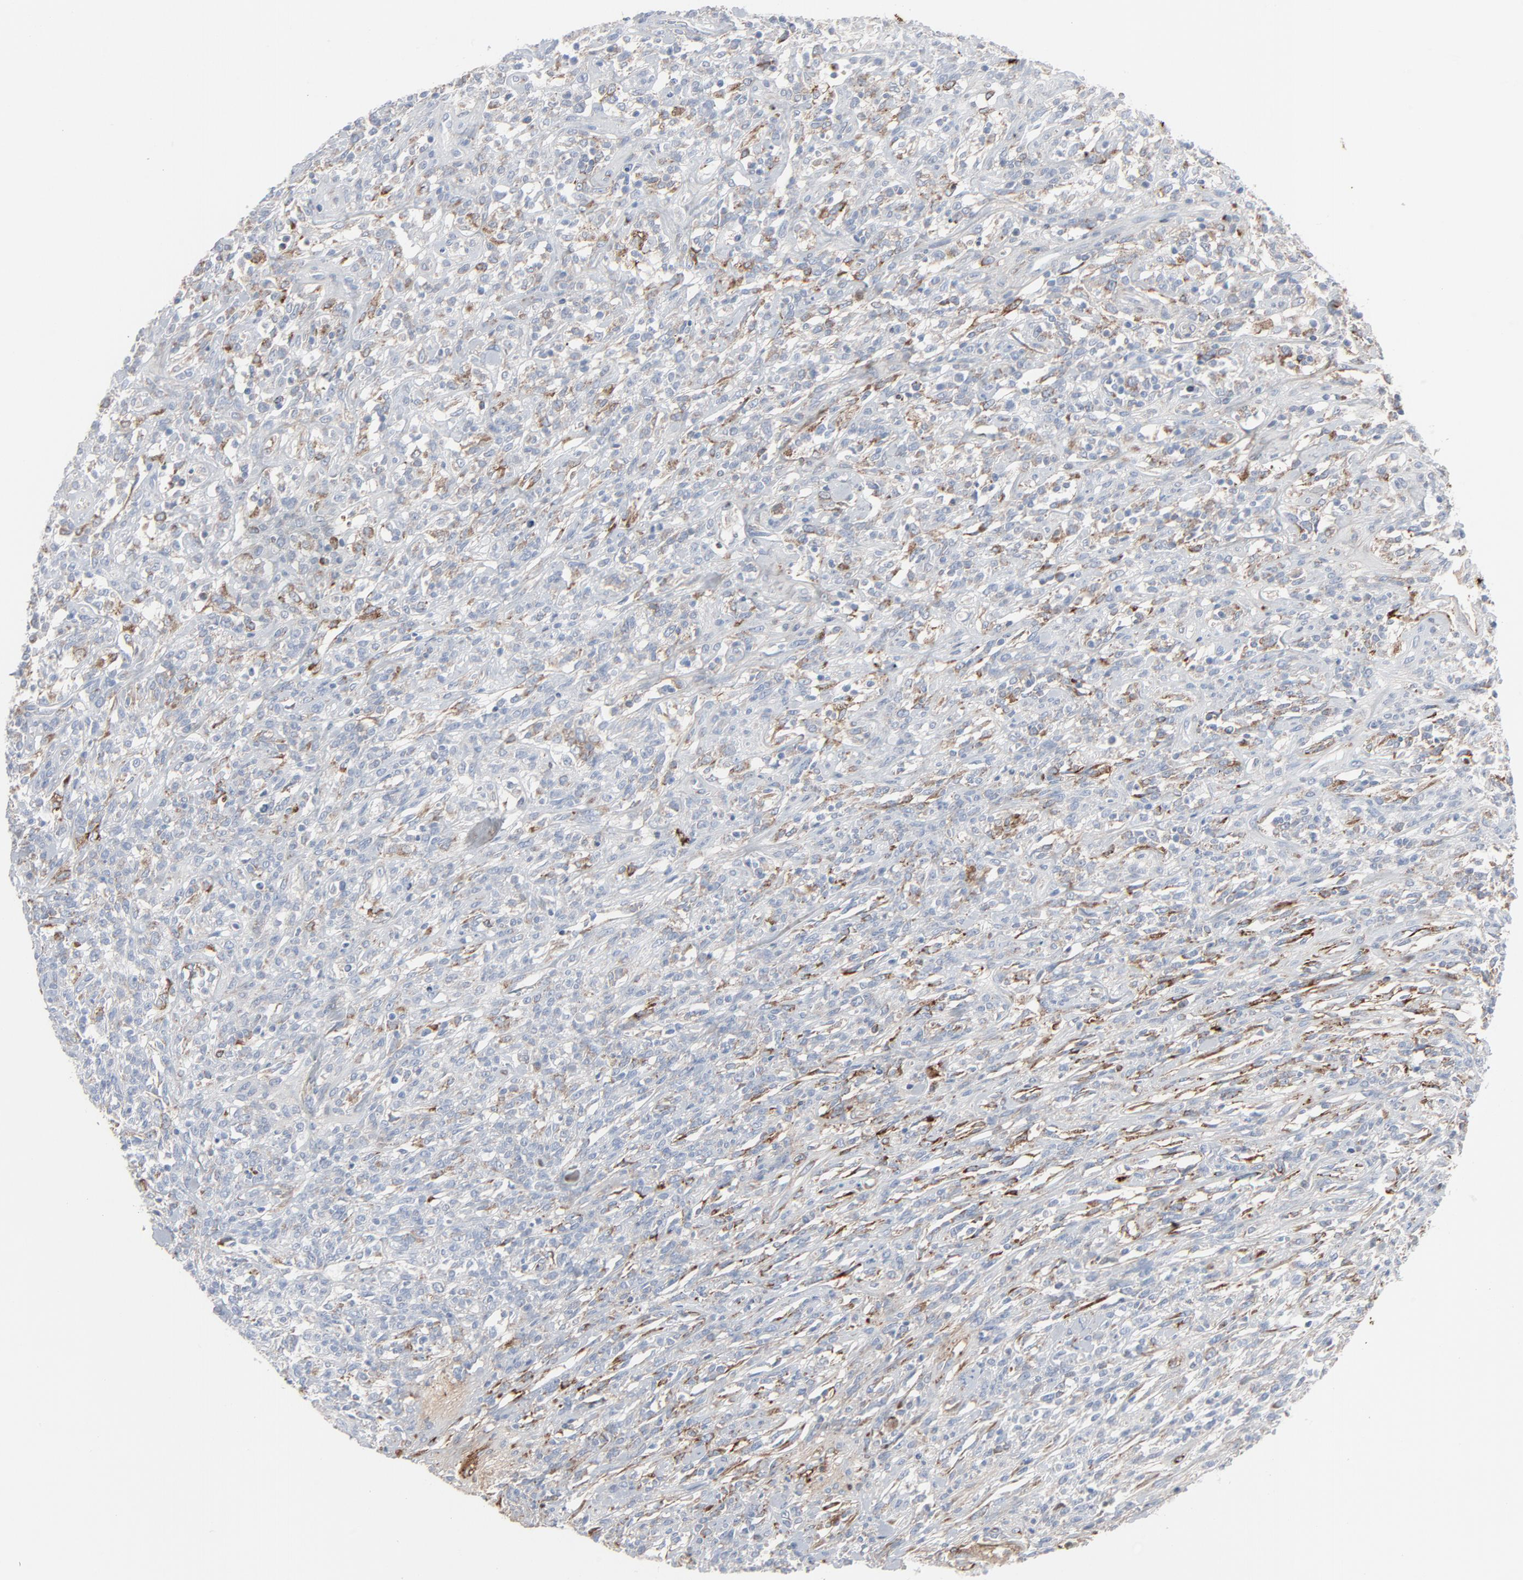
{"staining": {"intensity": "negative", "quantity": "none", "location": "none"}, "tissue": "lymphoma", "cell_type": "Tumor cells", "image_type": "cancer", "snomed": [{"axis": "morphology", "description": "Malignant lymphoma, non-Hodgkin's type, High grade"}, {"axis": "topography", "description": "Lymph node"}], "caption": "Malignant lymphoma, non-Hodgkin's type (high-grade) was stained to show a protein in brown. There is no significant positivity in tumor cells.", "gene": "BGN", "patient": {"sex": "female", "age": 73}}